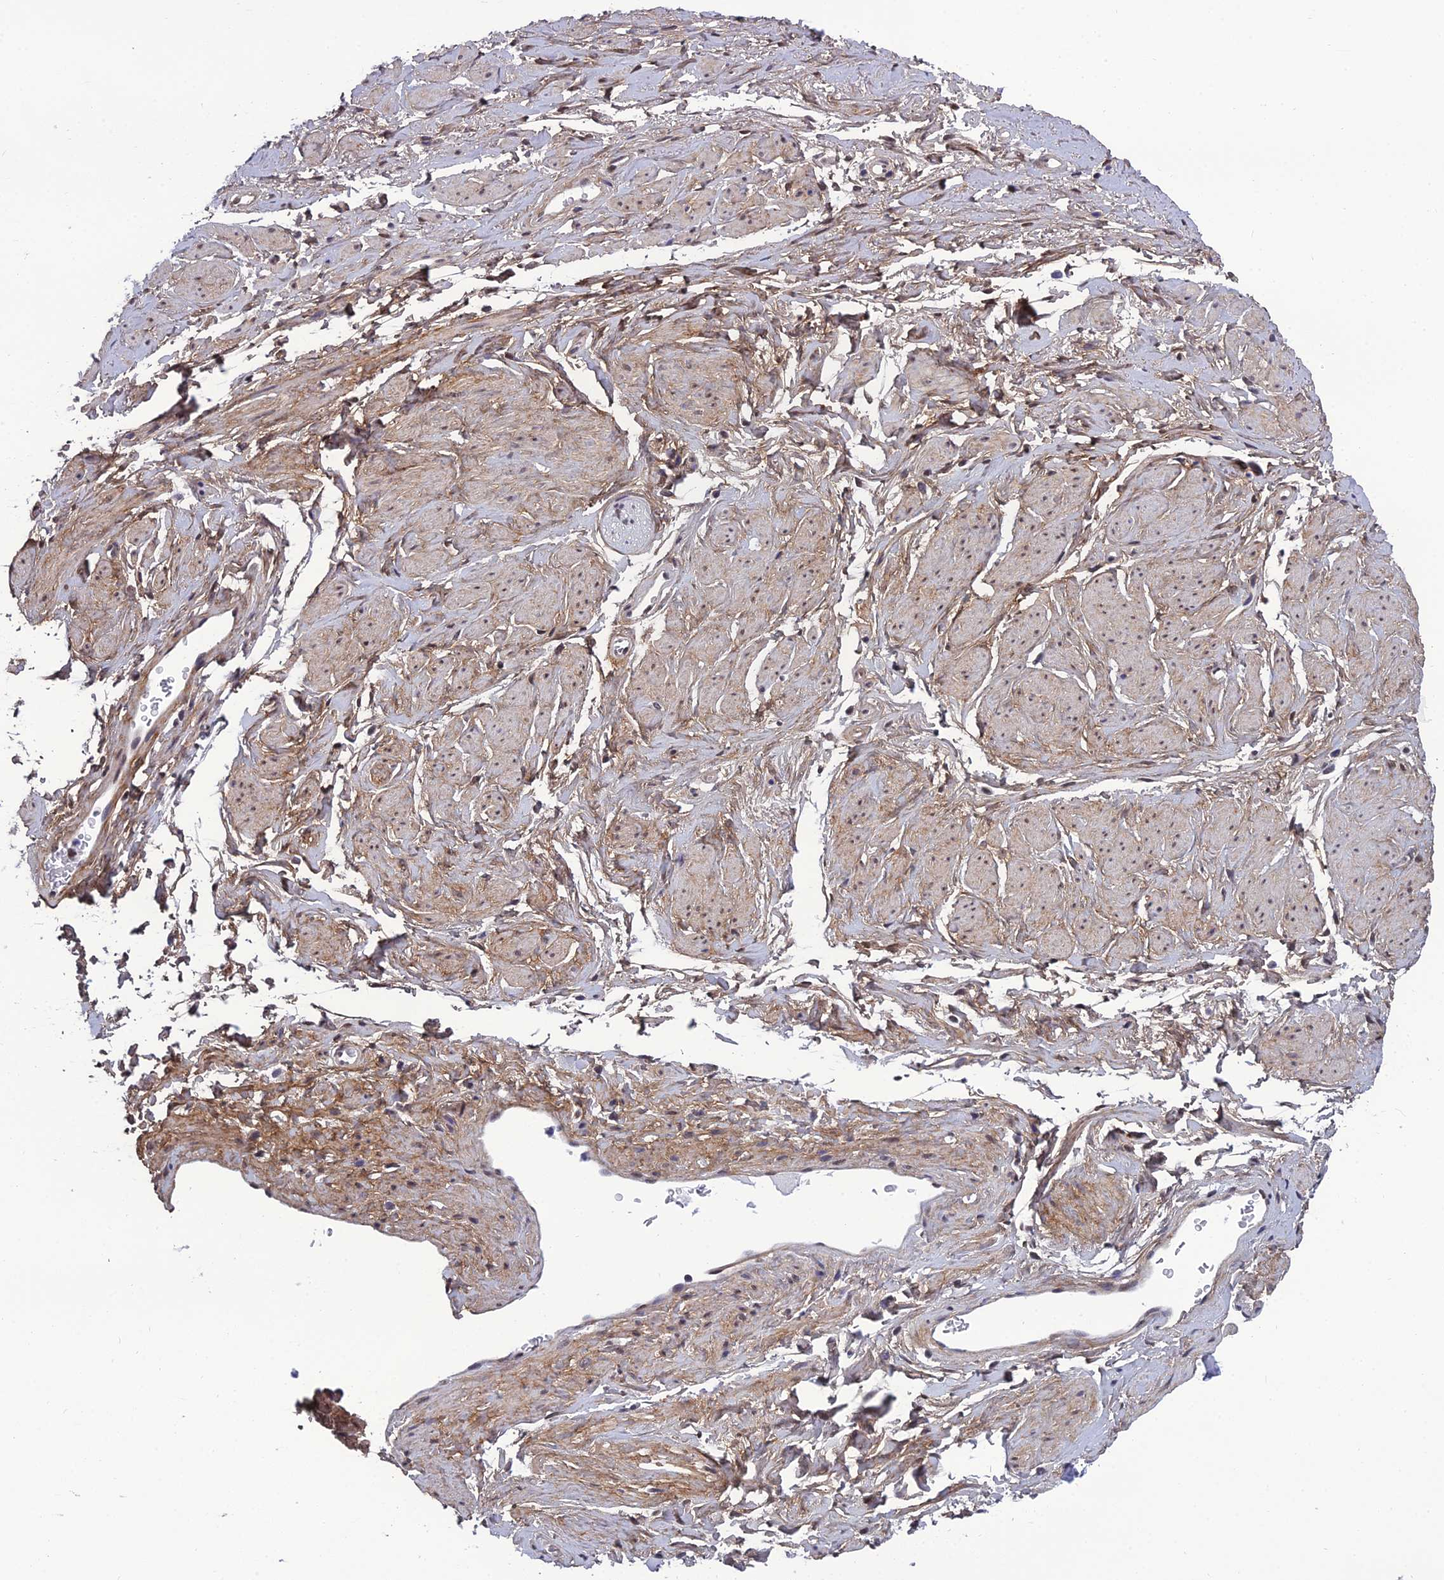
{"staining": {"intensity": "negative", "quantity": "none", "location": "none"}, "tissue": "adipose tissue", "cell_type": "Adipocytes", "image_type": "normal", "snomed": [{"axis": "morphology", "description": "Normal tissue, NOS"}, {"axis": "morphology", "description": "Adenocarcinoma, NOS"}, {"axis": "topography", "description": "Rectum"}, {"axis": "topography", "description": "Vagina"}, {"axis": "topography", "description": "Peripheral nerve tissue"}], "caption": "An IHC micrograph of benign adipose tissue is shown. There is no staining in adipocytes of adipose tissue.", "gene": "RSRC1", "patient": {"sex": "female", "age": 71}}